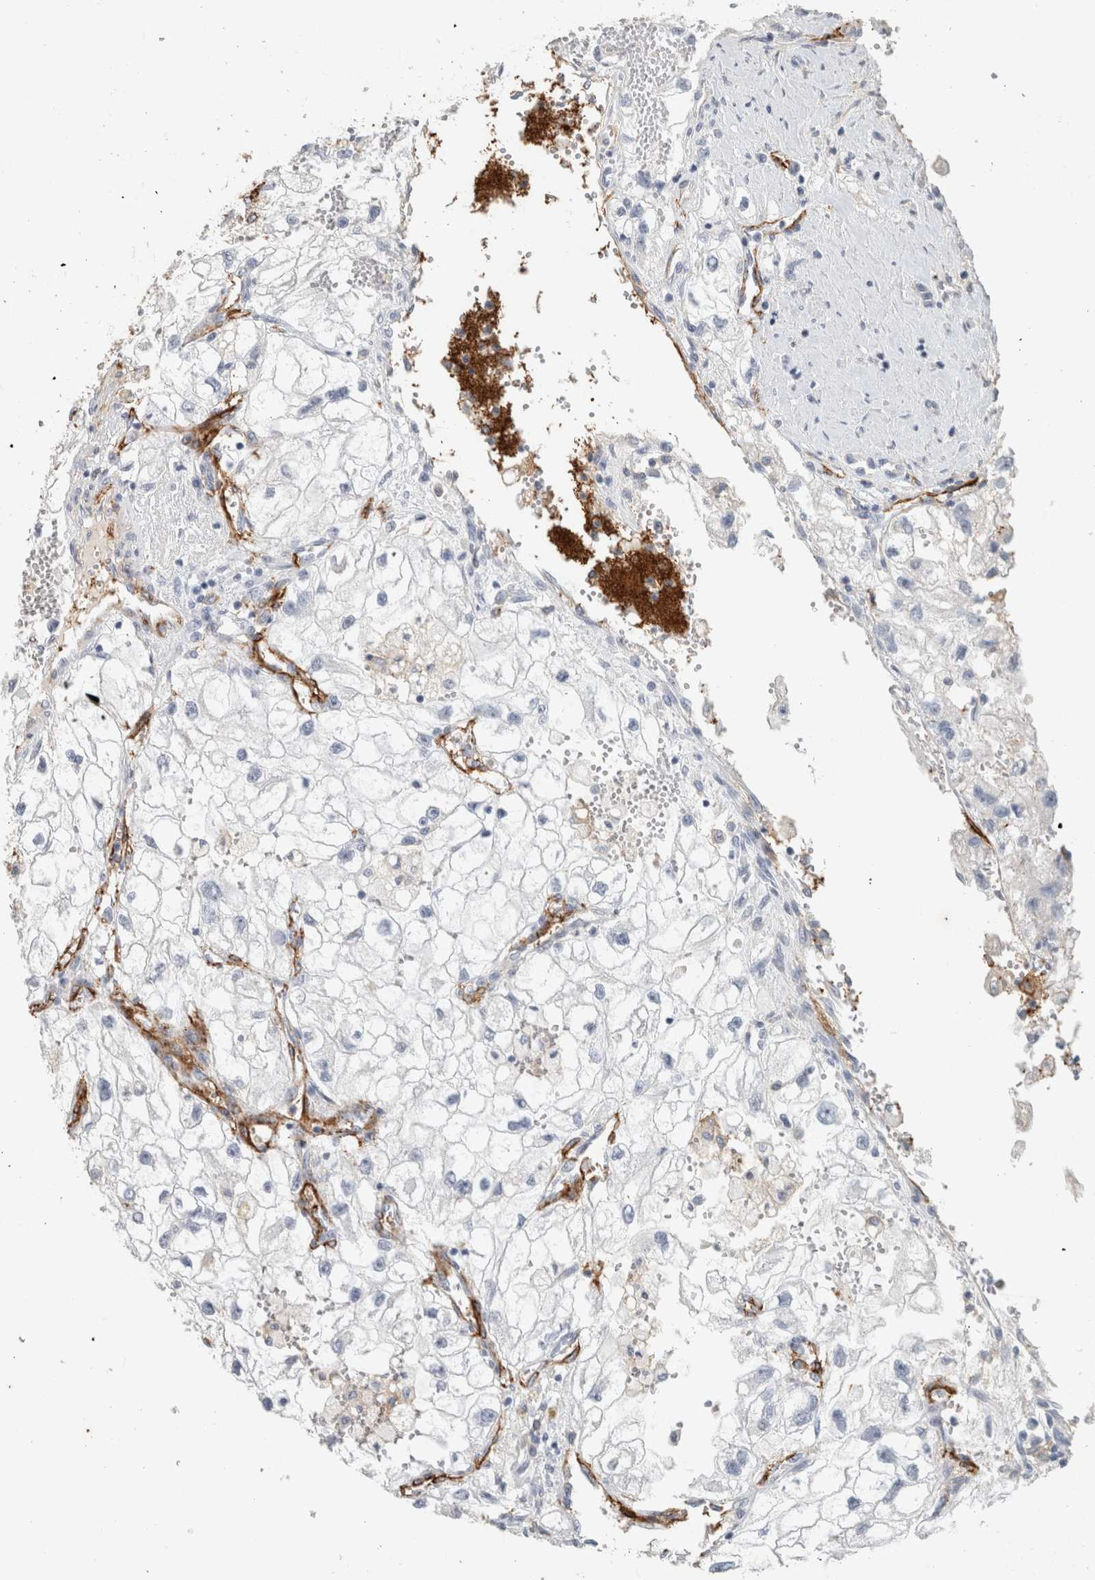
{"staining": {"intensity": "negative", "quantity": "none", "location": "none"}, "tissue": "renal cancer", "cell_type": "Tumor cells", "image_type": "cancer", "snomed": [{"axis": "morphology", "description": "Adenocarcinoma, NOS"}, {"axis": "topography", "description": "Kidney"}], "caption": "Histopathology image shows no significant protein staining in tumor cells of renal cancer (adenocarcinoma). (DAB IHC with hematoxylin counter stain).", "gene": "CD36", "patient": {"sex": "female", "age": 70}}